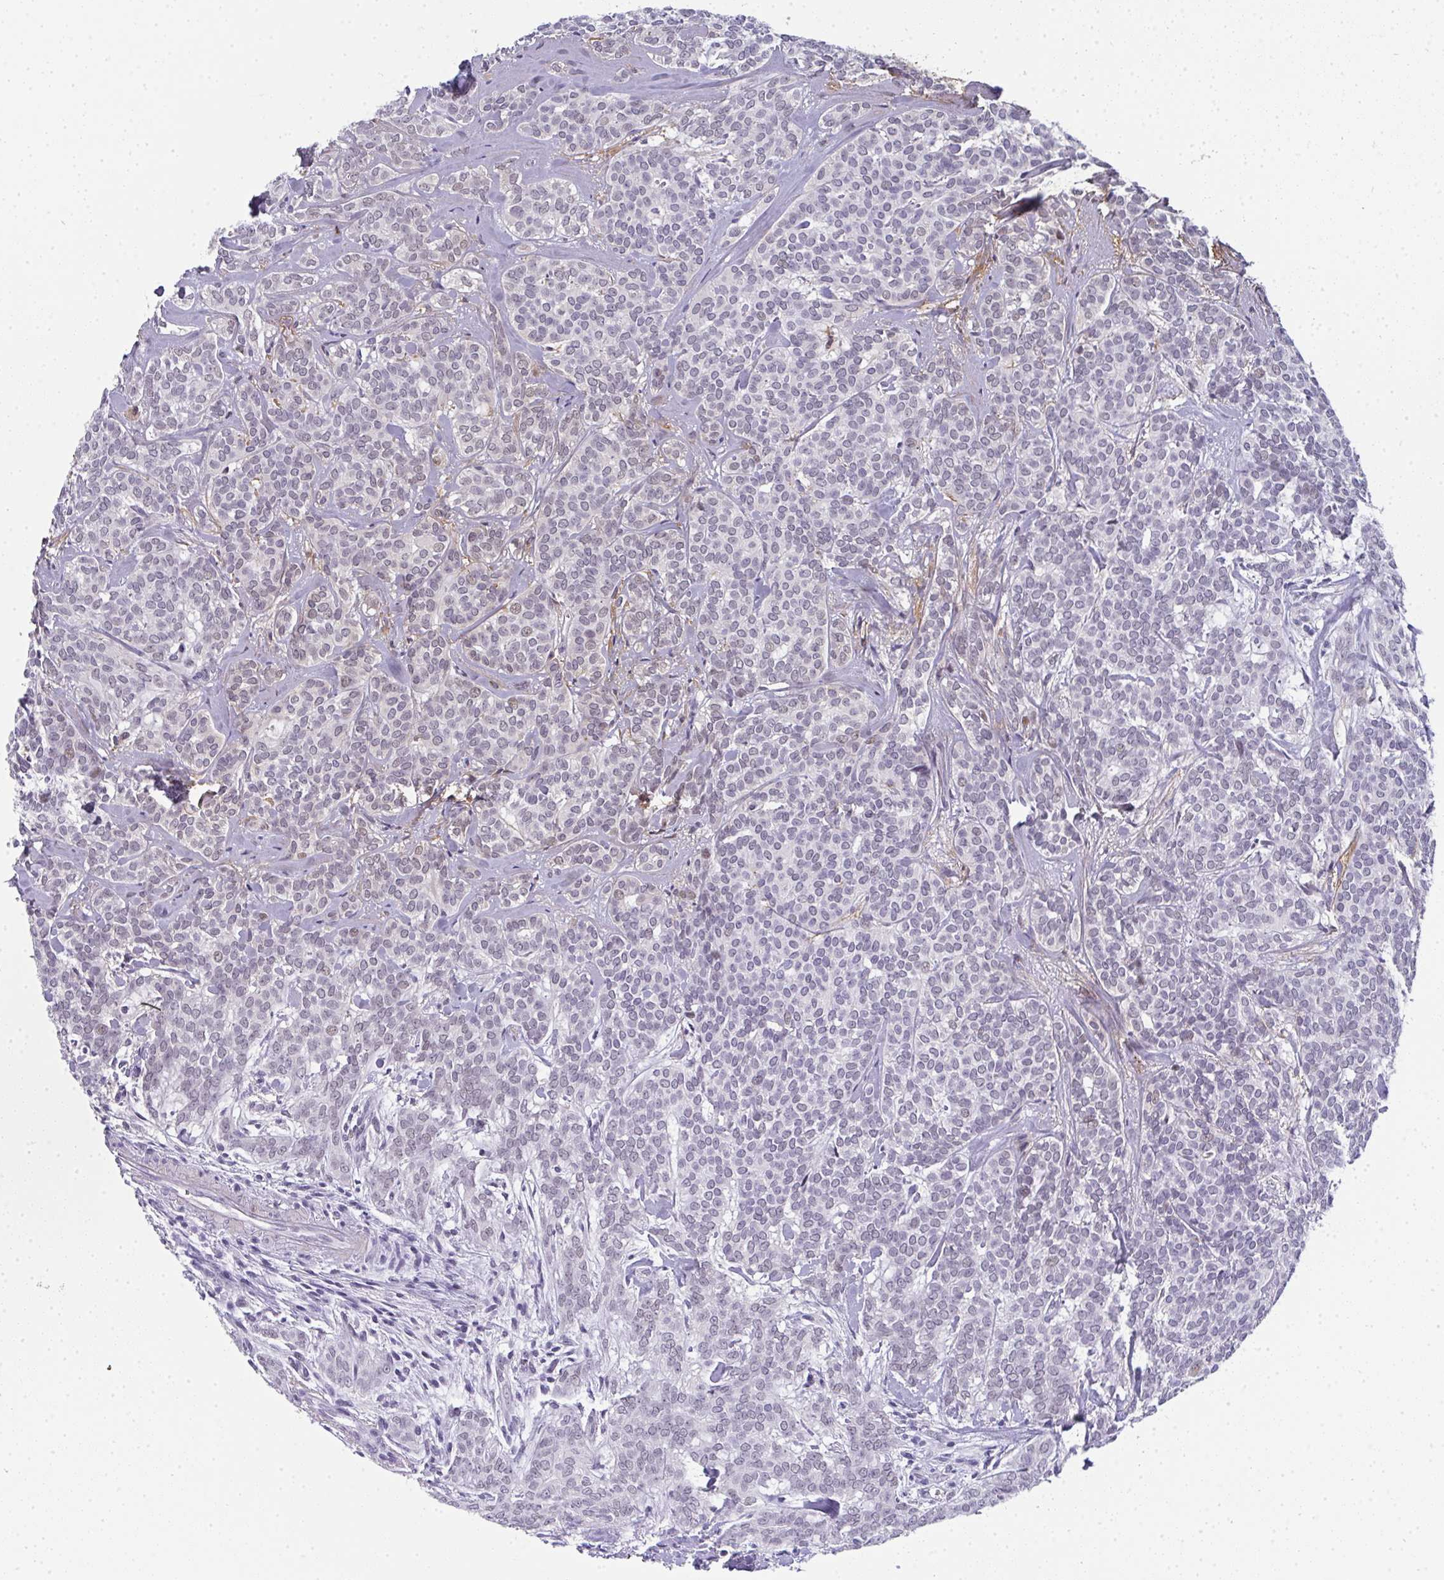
{"staining": {"intensity": "weak", "quantity": "<25%", "location": "nuclear"}, "tissue": "head and neck cancer", "cell_type": "Tumor cells", "image_type": "cancer", "snomed": [{"axis": "morphology", "description": "Adenocarcinoma, NOS"}, {"axis": "topography", "description": "Head-Neck"}], "caption": "High magnification brightfield microscopy of head and neck adenocarcinoma stained with DAB (3,3'-diaminobenzidine) (brown) and counterstained with hematoxylin (blue): tumor cells show no significant positivity.", "gene": "TNMD", "patient": {"sex": "female", "age": 57}}